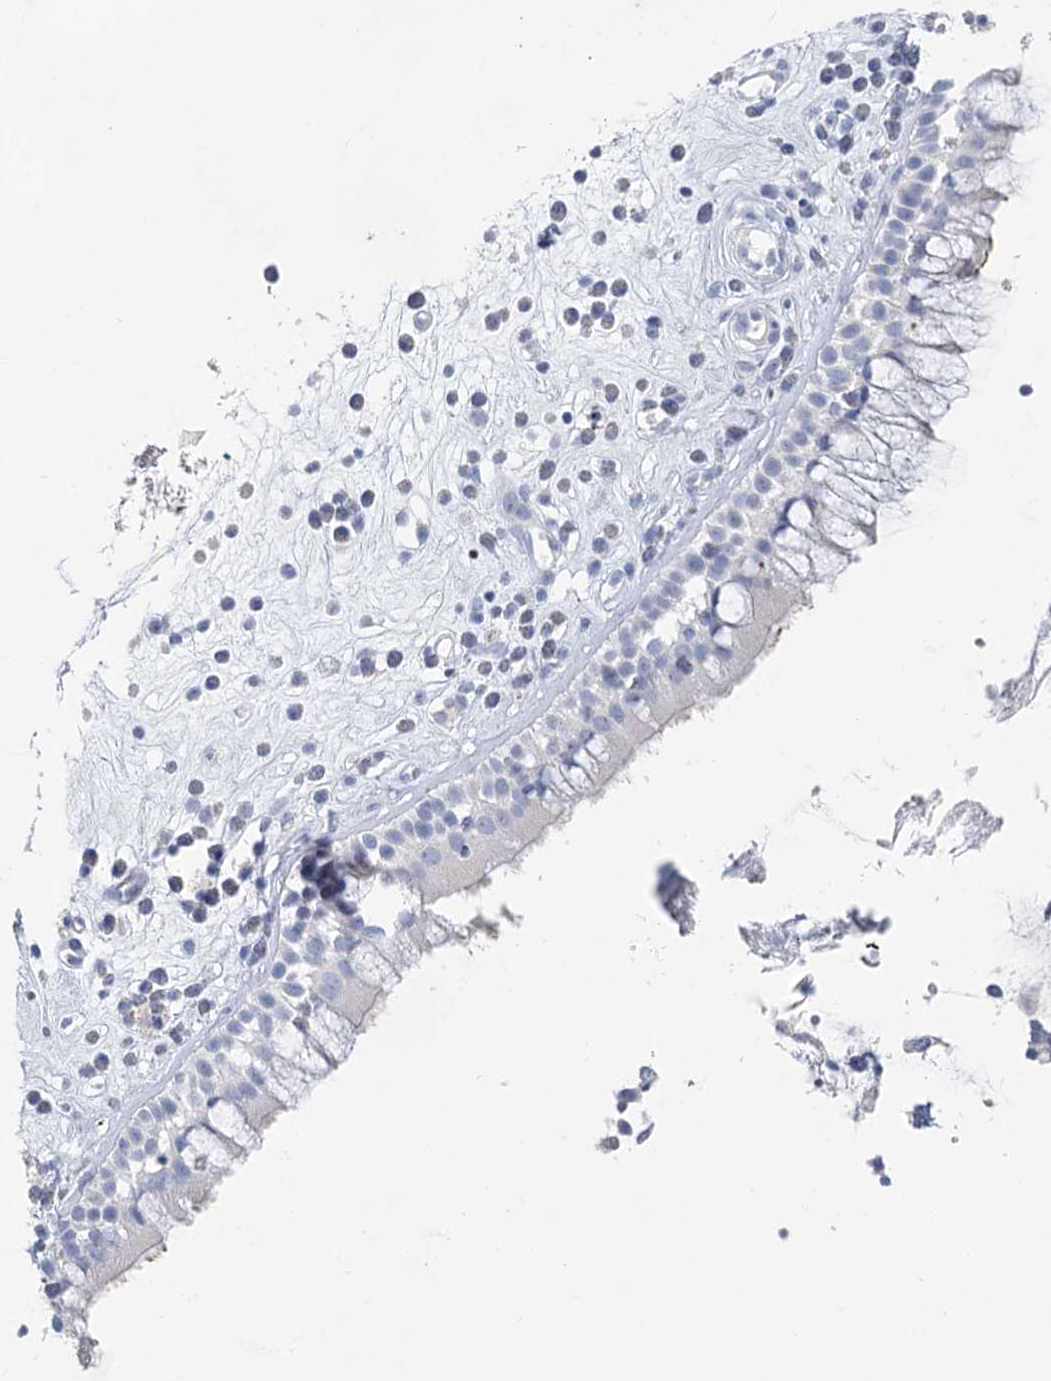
{"staining": {"intensity": "negative", "quantity": "none", "location": "none"}, "tissue": "nasopharynx", "cell_type": "Respiratory epithelial cells", "image_type": "normal", "snomed": [{"axis": "morphology", "description": "Normal tissue, NOS"}, {"axis": "morphology", "description": "Inflammation, NOS"}, {"axis": "topography", "description": "Nasopharynx"}], "caption": "An image of nasopharynx stained for a protein reveals no brown staining in respiratory epithelial cells. (Immunohistochemistry (ihc), brightfield microscopy, high magnification).", "gene": "WDR74", "patient": {"sex": "male", "age": 29}}